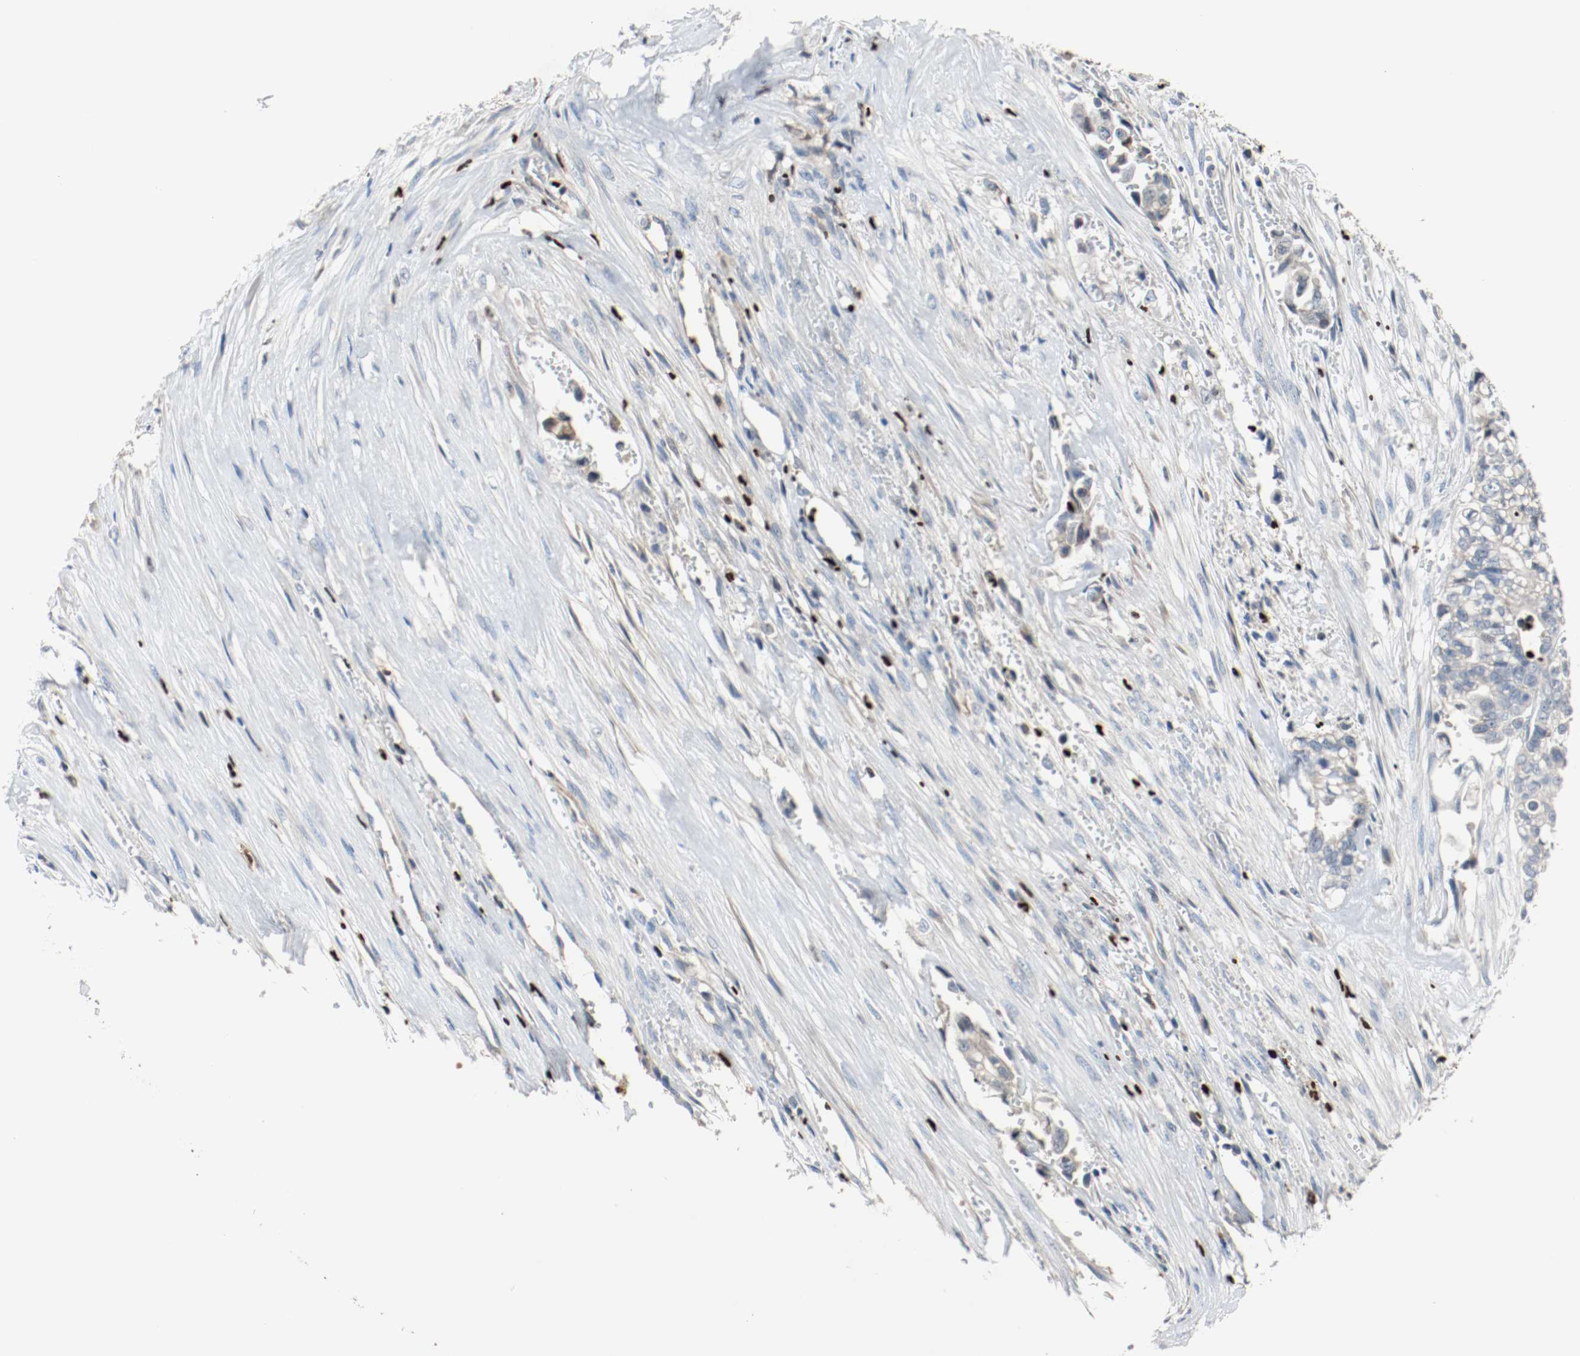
{"staining": {"intensity": "negative", "quantity": "none", "location": "none"}, "tissue": "liver cancer", "cell_type": "Tumor cells", "image_type": "cancer", "snomed": [{"axis": "morphology", "description": "Cholangiocarcinoma"}, {"axis": "topography", "description": "Liver"}], "caption": "High magnification brightfield microscopy of liver cholangiocarcinoma stained with DAB (brown) and counterstained with hematoxylin (blue): tumor cells show no significant positivity.", "gene": "BLK", "patient": {"sex": "female", "age": 70}}